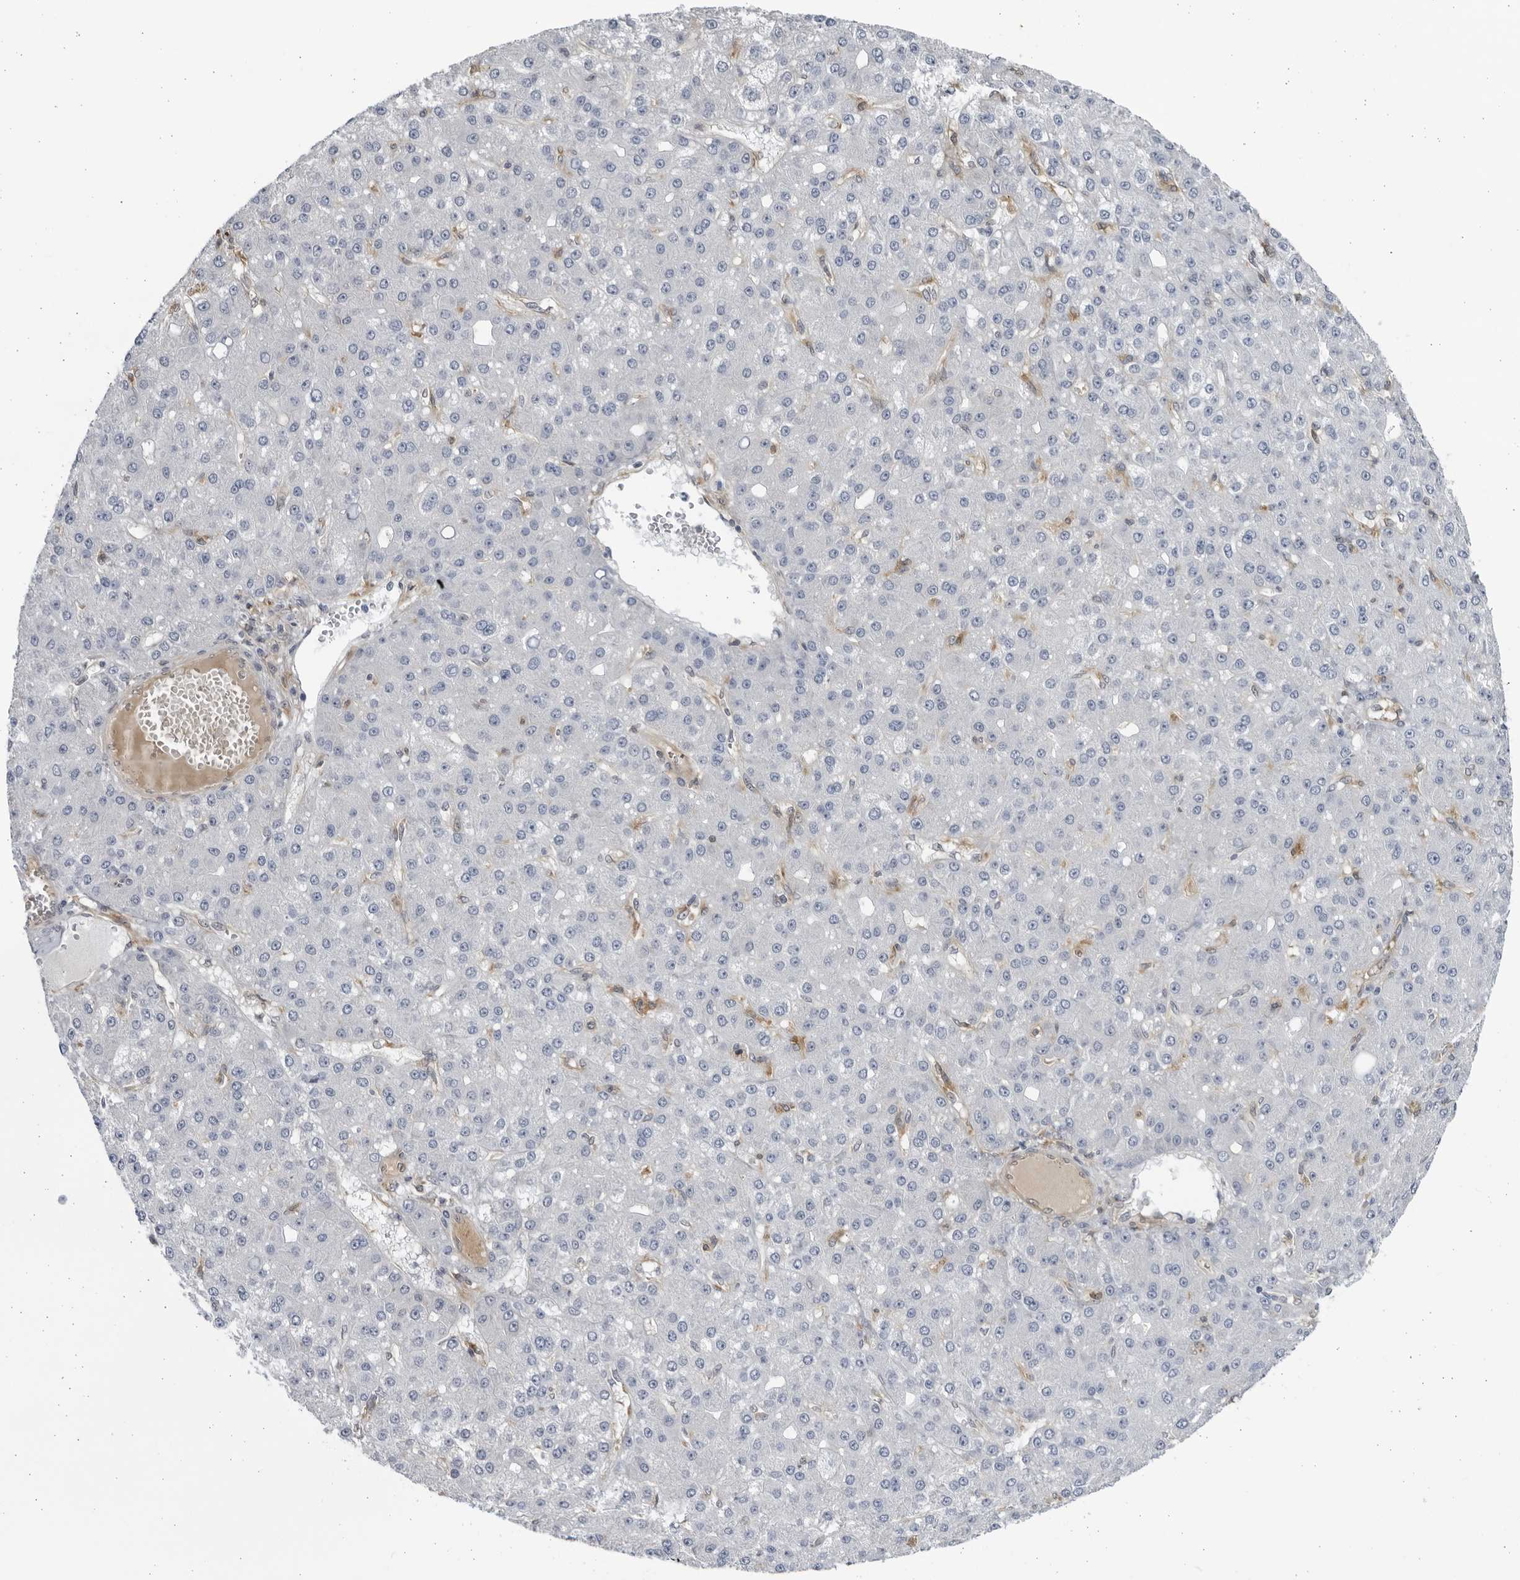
{"staining": {"intensity": "negative", "quantity": "none", "location": "none"}, "tissue": "liver cancer", "cell_type": "Tumor cells", "image_type": "cancer", "snomed": [{"axis": "morphology", "description": "Carcinoma, Hepatocellular, NOS"}, {"axis": "topography", "description": "Liver"}], "caption": "Immunohistochemistry histopathology image of neoplastic tissue: hepatocellular carcinoma (liver) stained with DAB (3,3'-diaminobenzidine) shows no significant protein staining in tumor cells.", "gene": "BMP2K", "patient": {"sex": "male", "age": 67}}